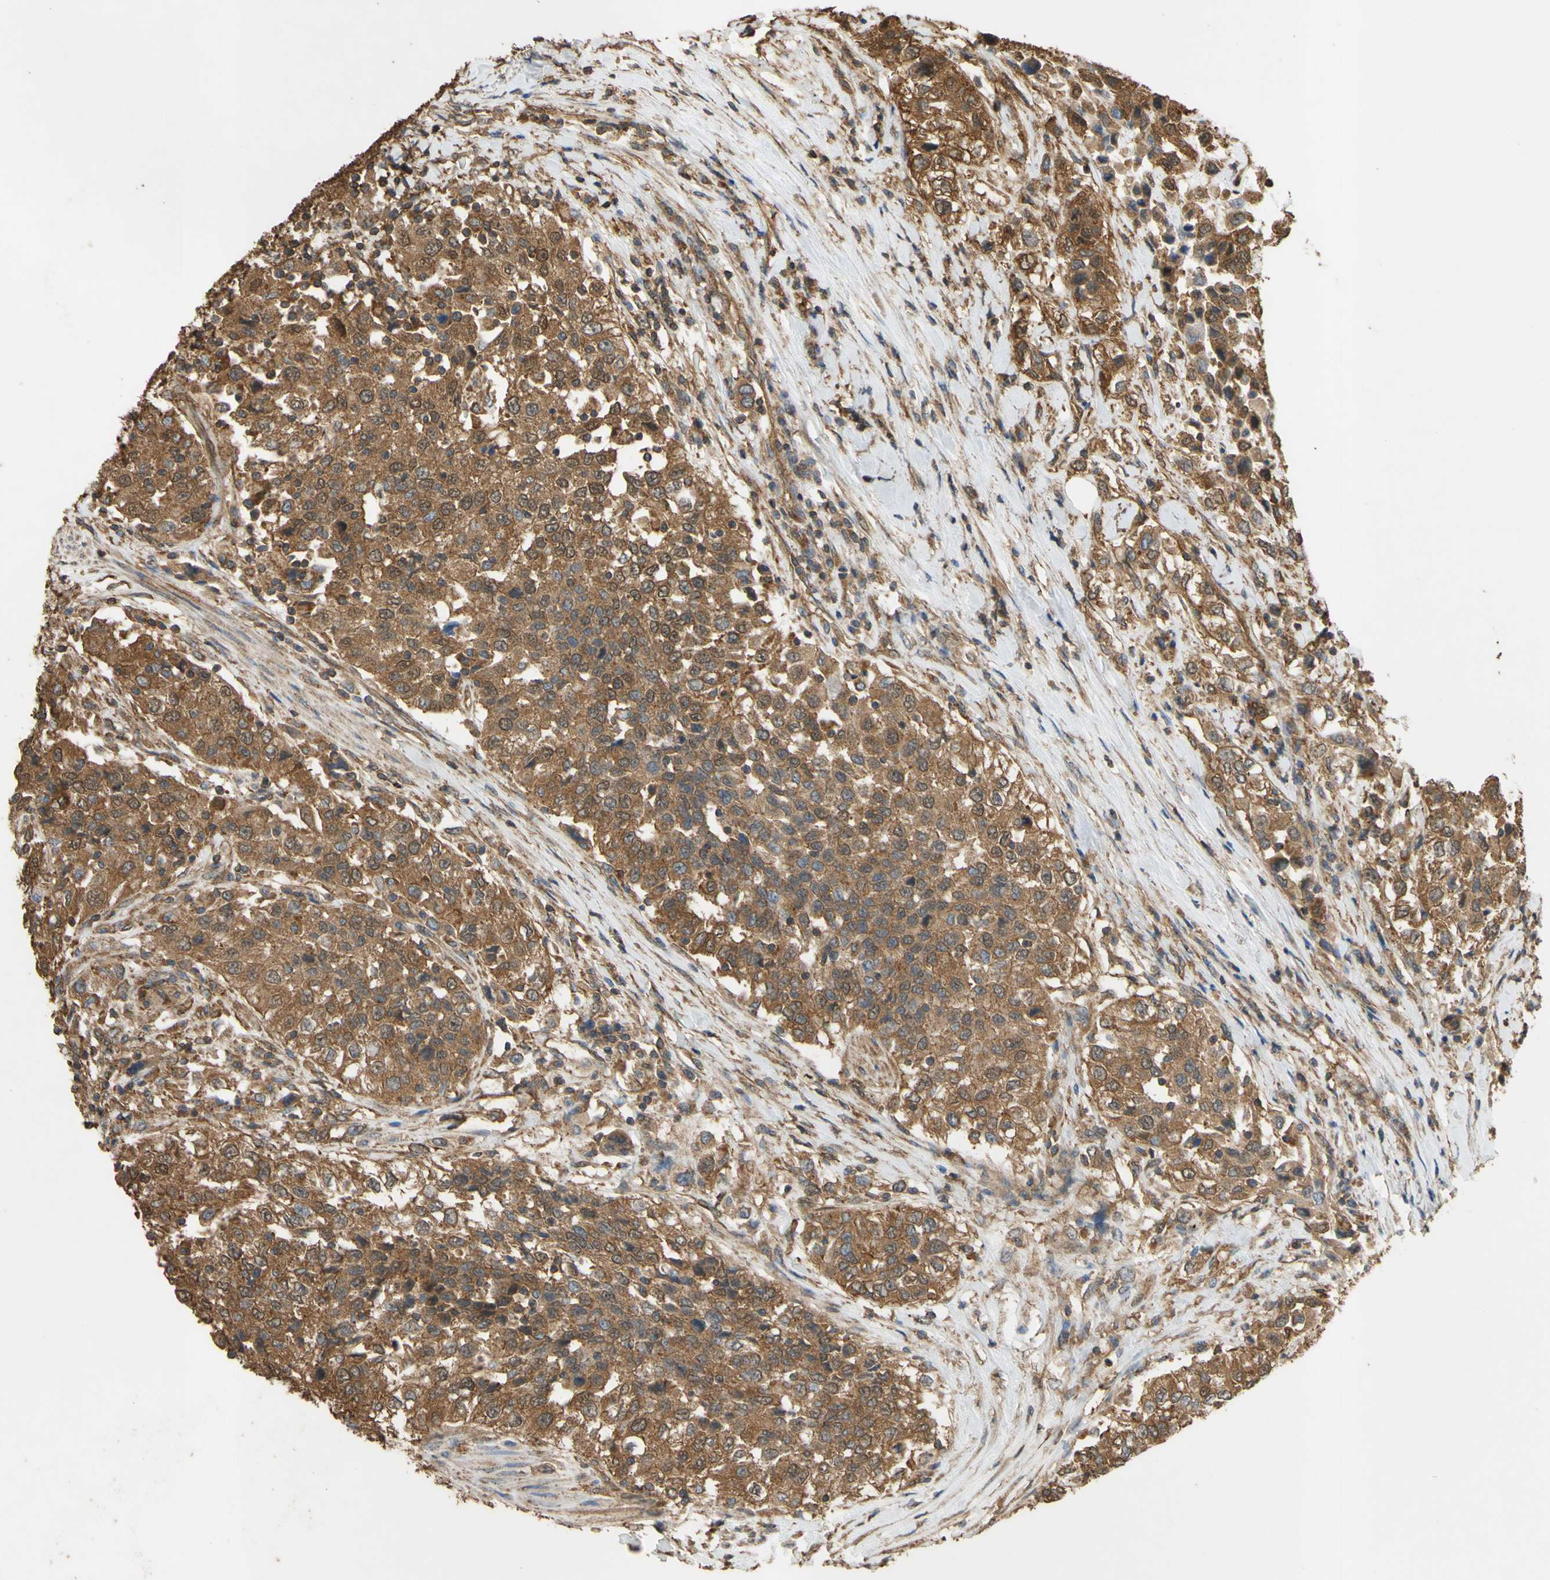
{"staining": {"intensity": "moderate", "quantity": ">75%", "location": "cytoplasmic/membranous"}, "tissue": "urothelial cancer", "cell_type": "Tumor cells", "image_type": "cancer", "snomed": [{"axis": "morphology", "description": "Urothelial carcinoma, High grade"}, {"axis": "topography", "description": "Urinary bladder"}], "caption": "DAB (3,3'-diaminobenzidine) immunohistochemical staining of human urothelial carcinoma (high-grade) shows moderate cytoplasmic/membranous protein positivity in approximately >75% of tumor cells. (IHC, brightfield microscopy, high magnification).", "gene": "CTTN", "patient": {"sex": "female", "age": 80}}